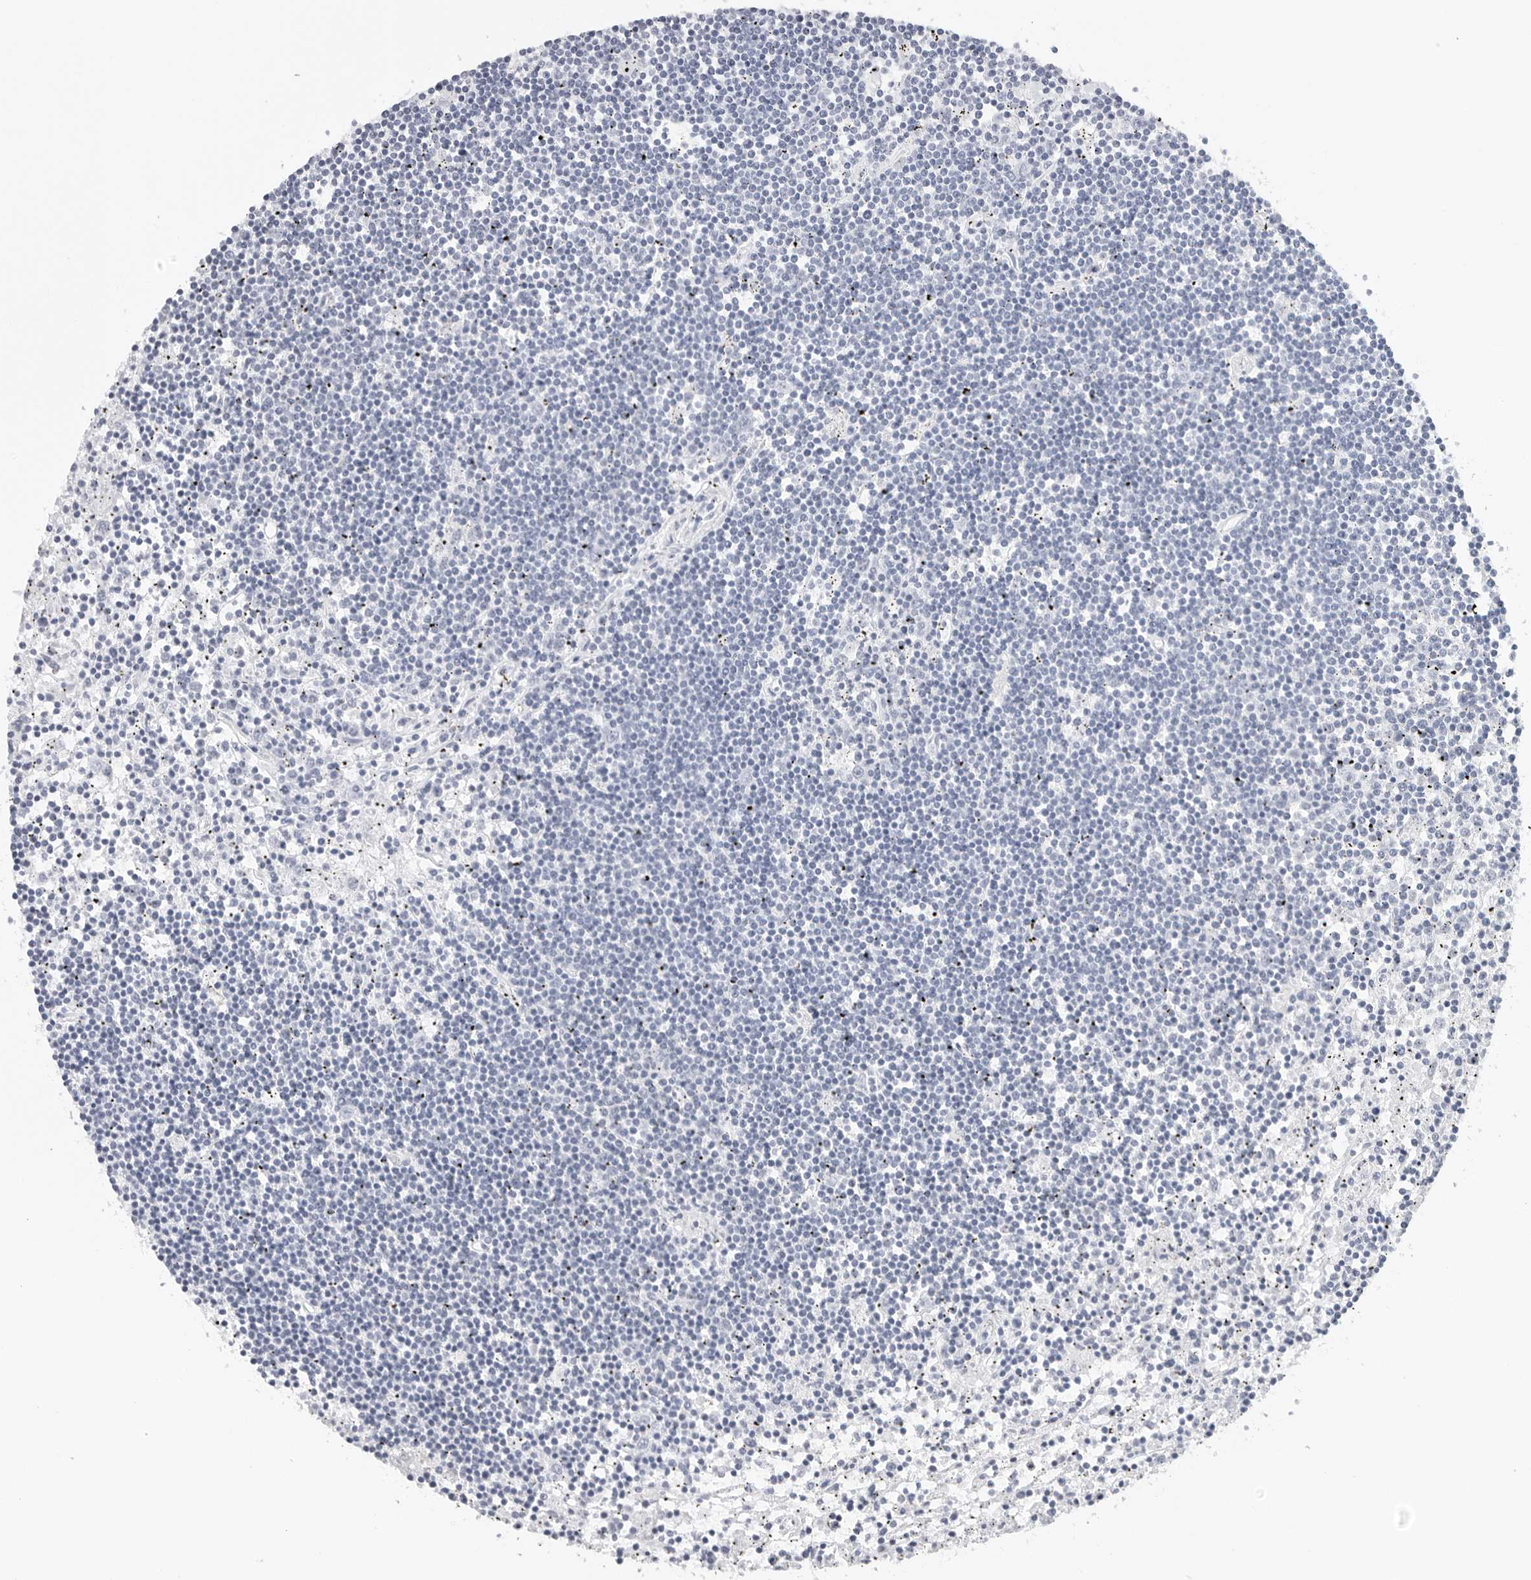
{"staining": {"intensity": "negative", "quantity": "none", "location": "none"}, "tissue": "lymphoma", "cell_type": "Tumor cells", "image_type": "cancer", "snomed": [{"axis": "morphology", "description": "Malignant lymphoma, non-Hodgkin's type, Low grade"}, {"axis": "topography", "description": "Spleen"}], "caption": "DAB immunohistochemical staining of human low-grade malignant lymphoma, non-Hodgkin's type exhibits no significant positivity in tumor cells.", "gene": "AGMAT", "patient": {"sex": "male", "age": 76}}